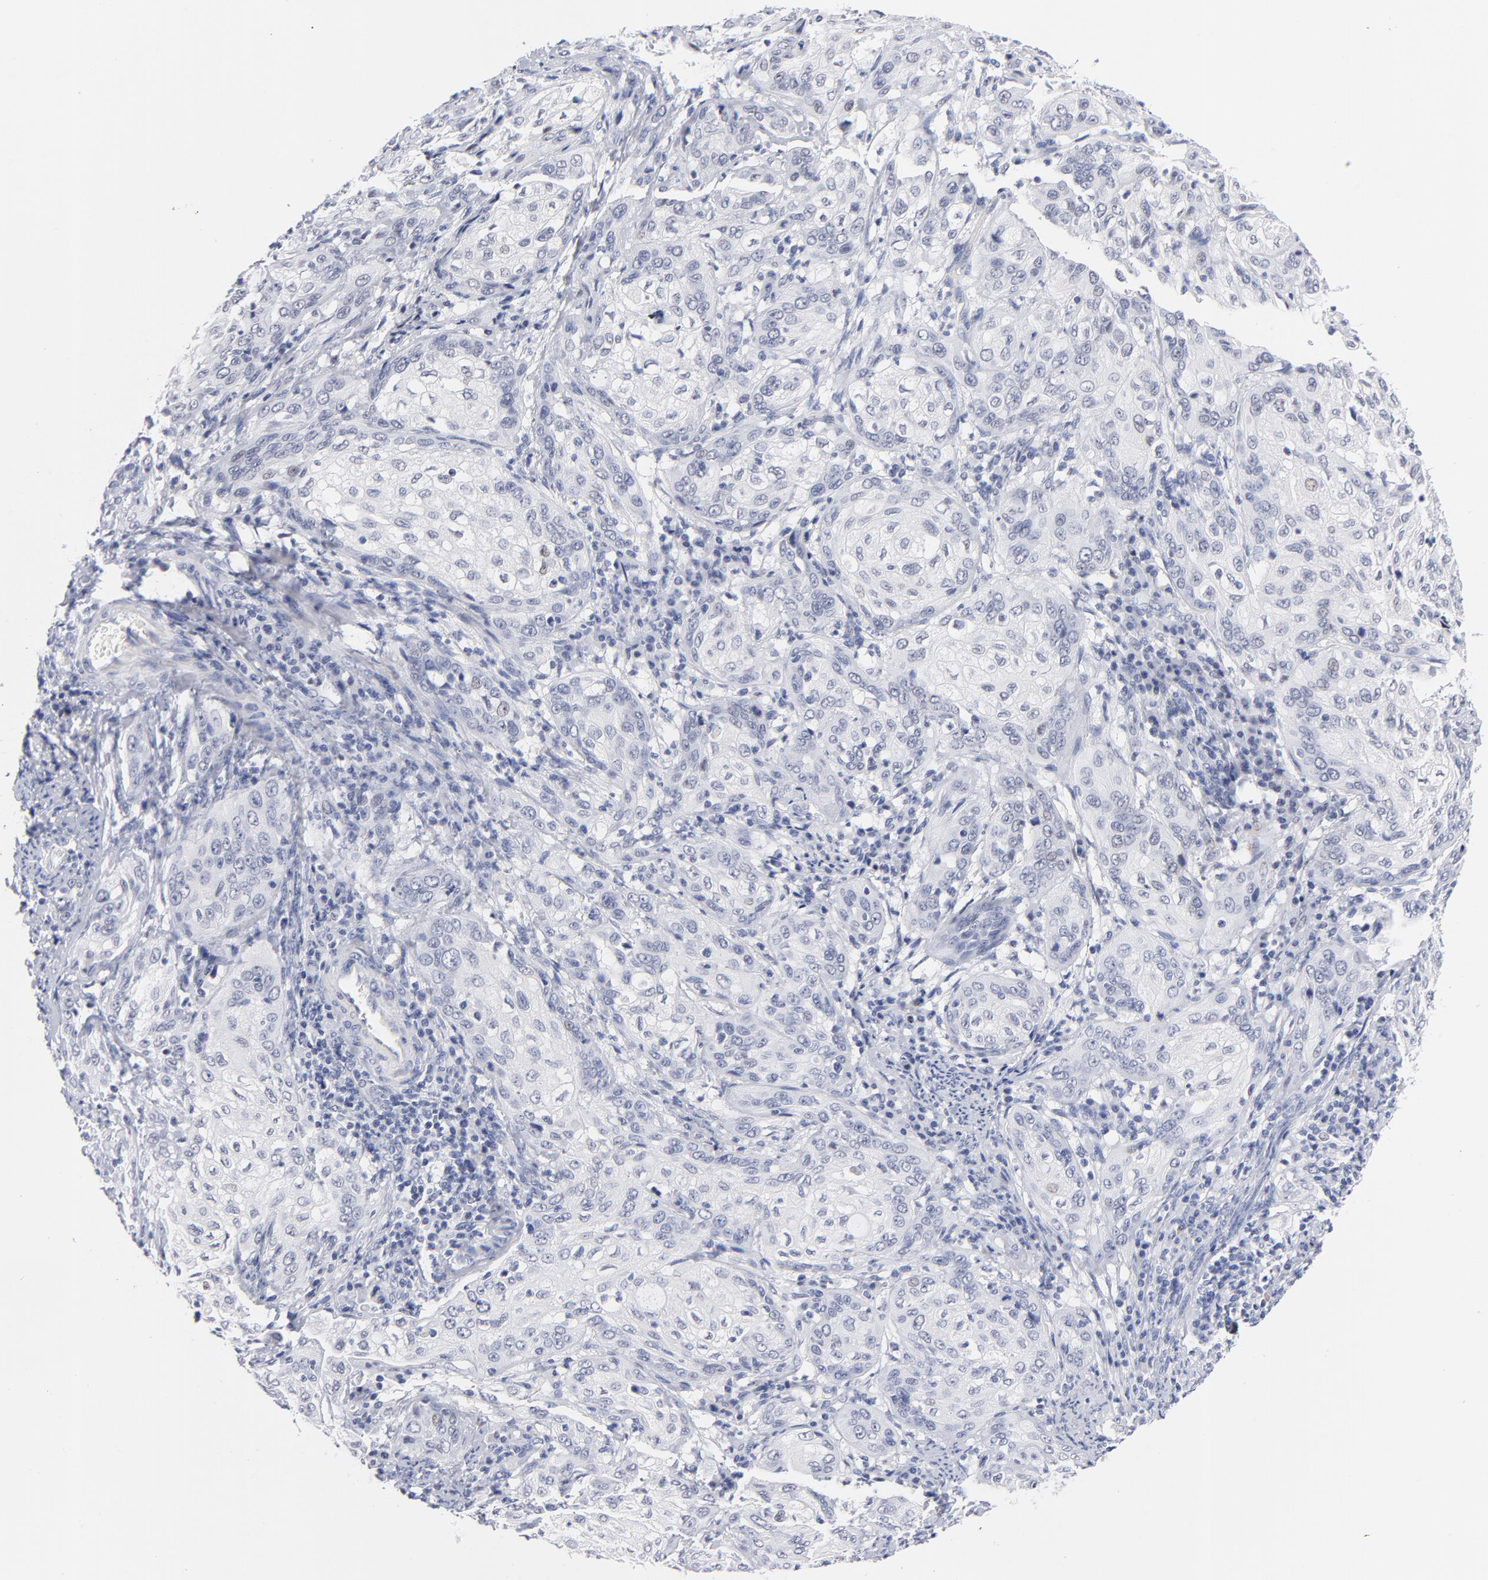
{"staining": {"intensity": "negative", "quantity": "none", "location": "none"}, "tissue": "cervical cancer", "cell_type": "Tumor cells", "image_type": "cancer", "snomed": [{"axis": "morphology", "description": "Squamous cell carcinoma, NOS"}, {"axis": "topography", "description": "Cervix"}], "caption": "IHC histopathology image of cervical cancer stained for a protein (brown), which reveals no positivity in tumor cells.", "gene": "KHNYN", "patient": {"sex": "female", "age": 41}}